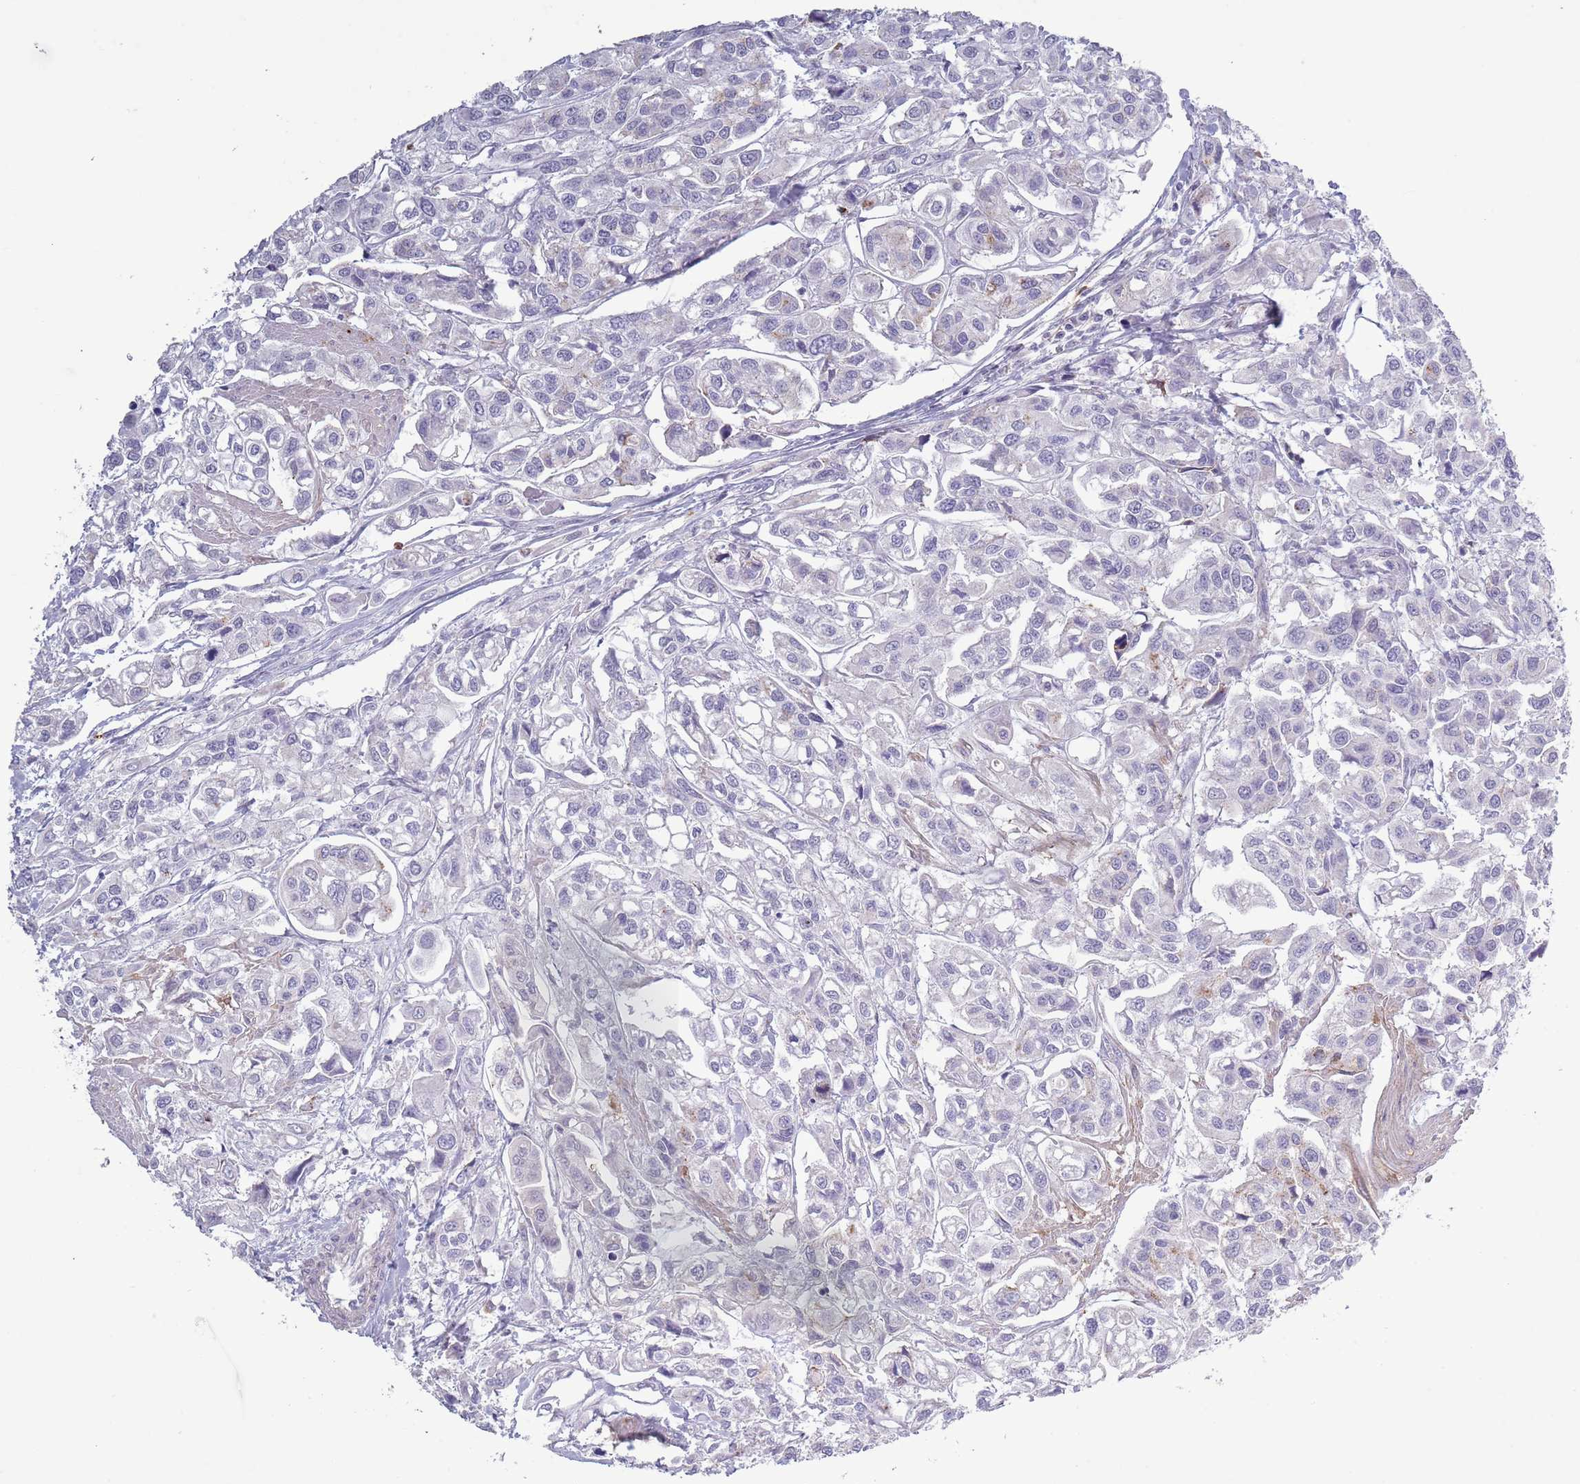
{"staining": {"intensity": "weak", "quantity": "<25%", "location": "cytoplasmic/membranous"}, "tissue": "urothelial cancer", "cell_type": "Tumor cells", "image_type": "cancer", "snomed": [{"axis": "morphology", "description": "Urothelial carcinoma, High grade"}, {"axis": "topography", "description": "Urinary bladder"}], "caption": "Urothelial cancer stained for a protein using IHC displays no staining tumor cells.", "gene": "ACSBG1", "patient": {"sex": "male", "age": 67}}